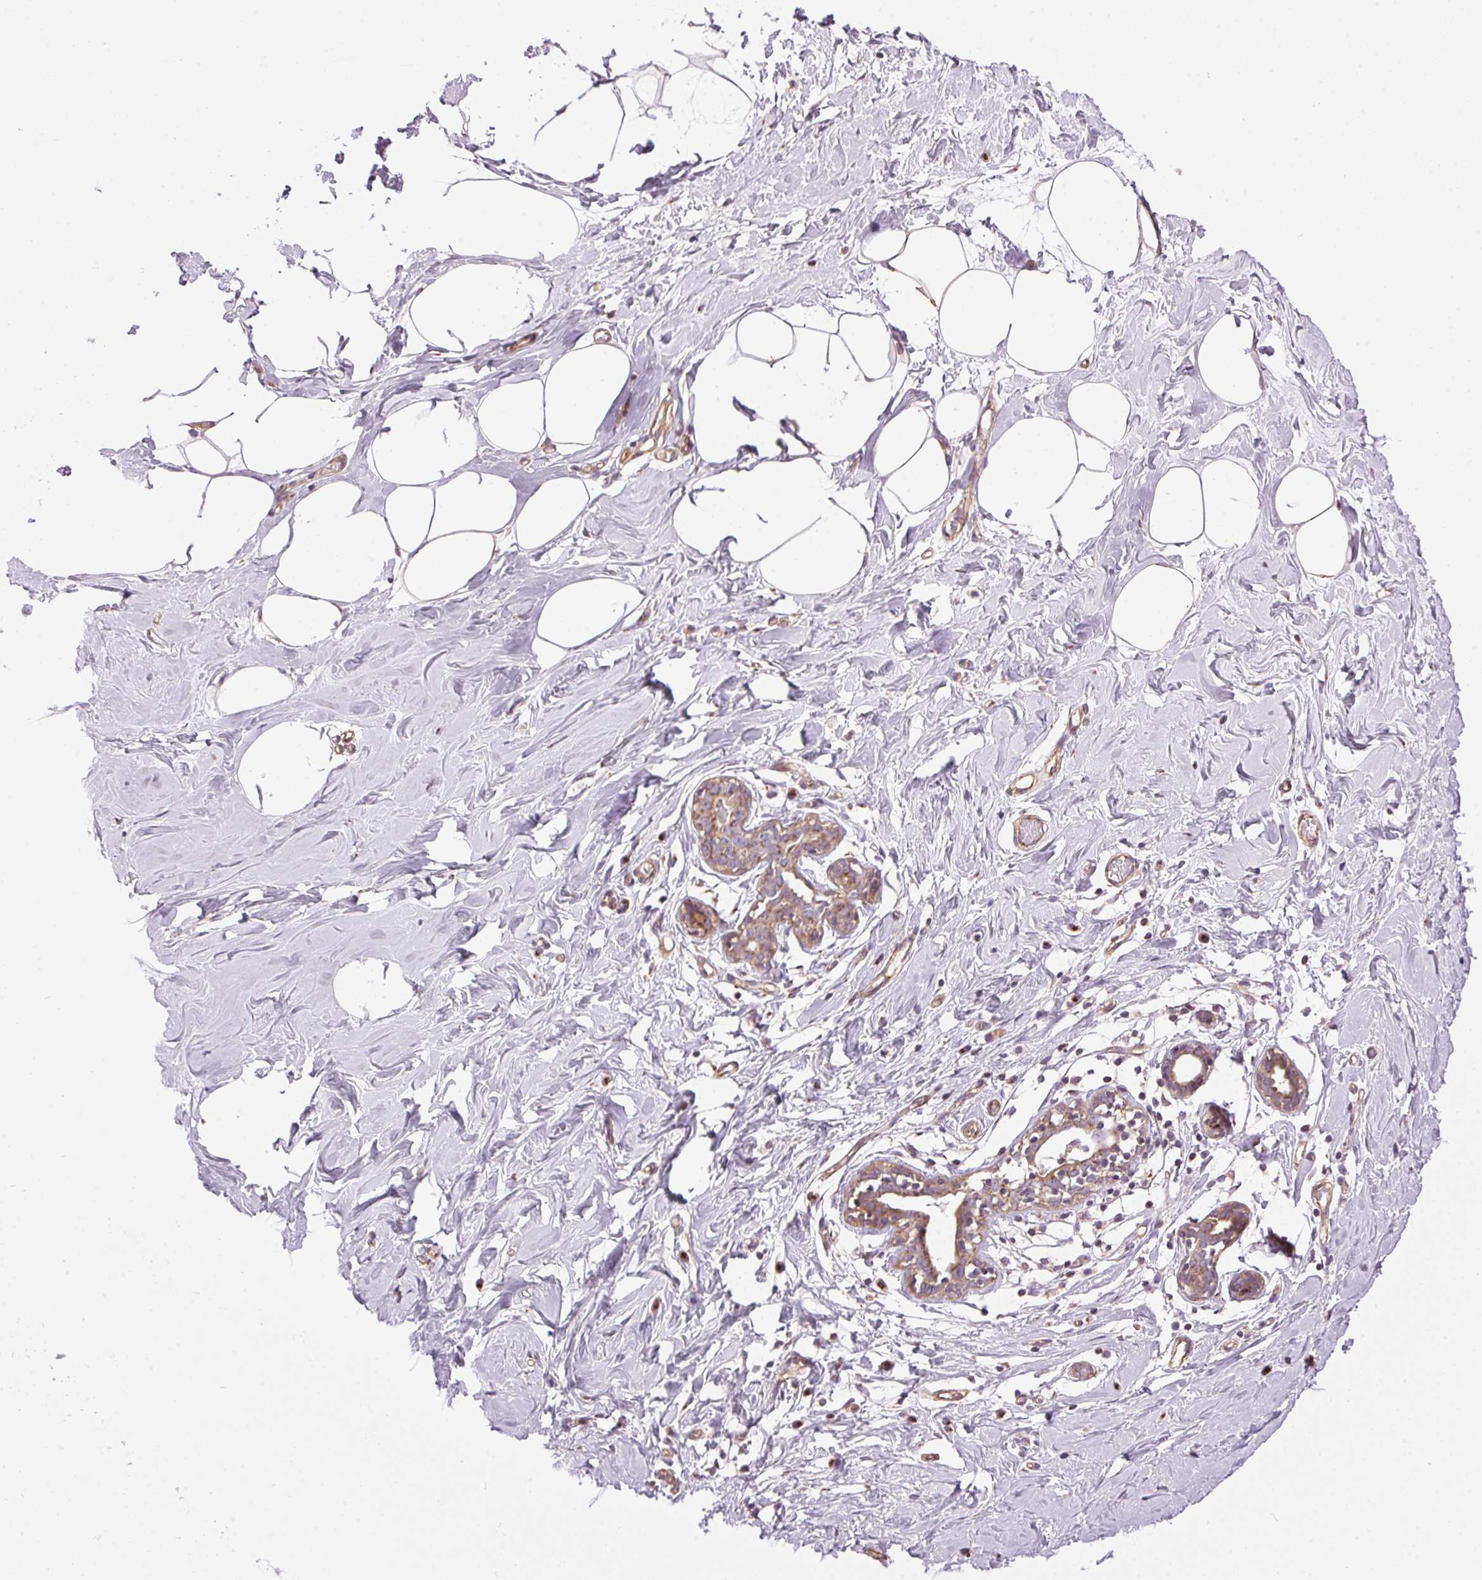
{"staining": {"intensity": "weak", "quantity": "25%-75%", "location": "cytoplasmic/membranous"}, "tissue": "breast", "cell_type": "Adipocytes", "image_type": "normal", "snomed": [{"axis": "morphology", "description": "Normal tissue, NOS"}, {"axis": "topography", "description": "Breast"}], "caption": "Protein expression analysis of unremarkable human breast reveals weak cytoplasmic/membranous expression in approximately 25%-75% of adipocytes. The protein of interest is stained brown, and the nuclei are stained in blue (DAB IHC with brightfield microscopy, high magnification).", "gene": "GOLPH3", "patient": {"sex": "female", "age": 27}}